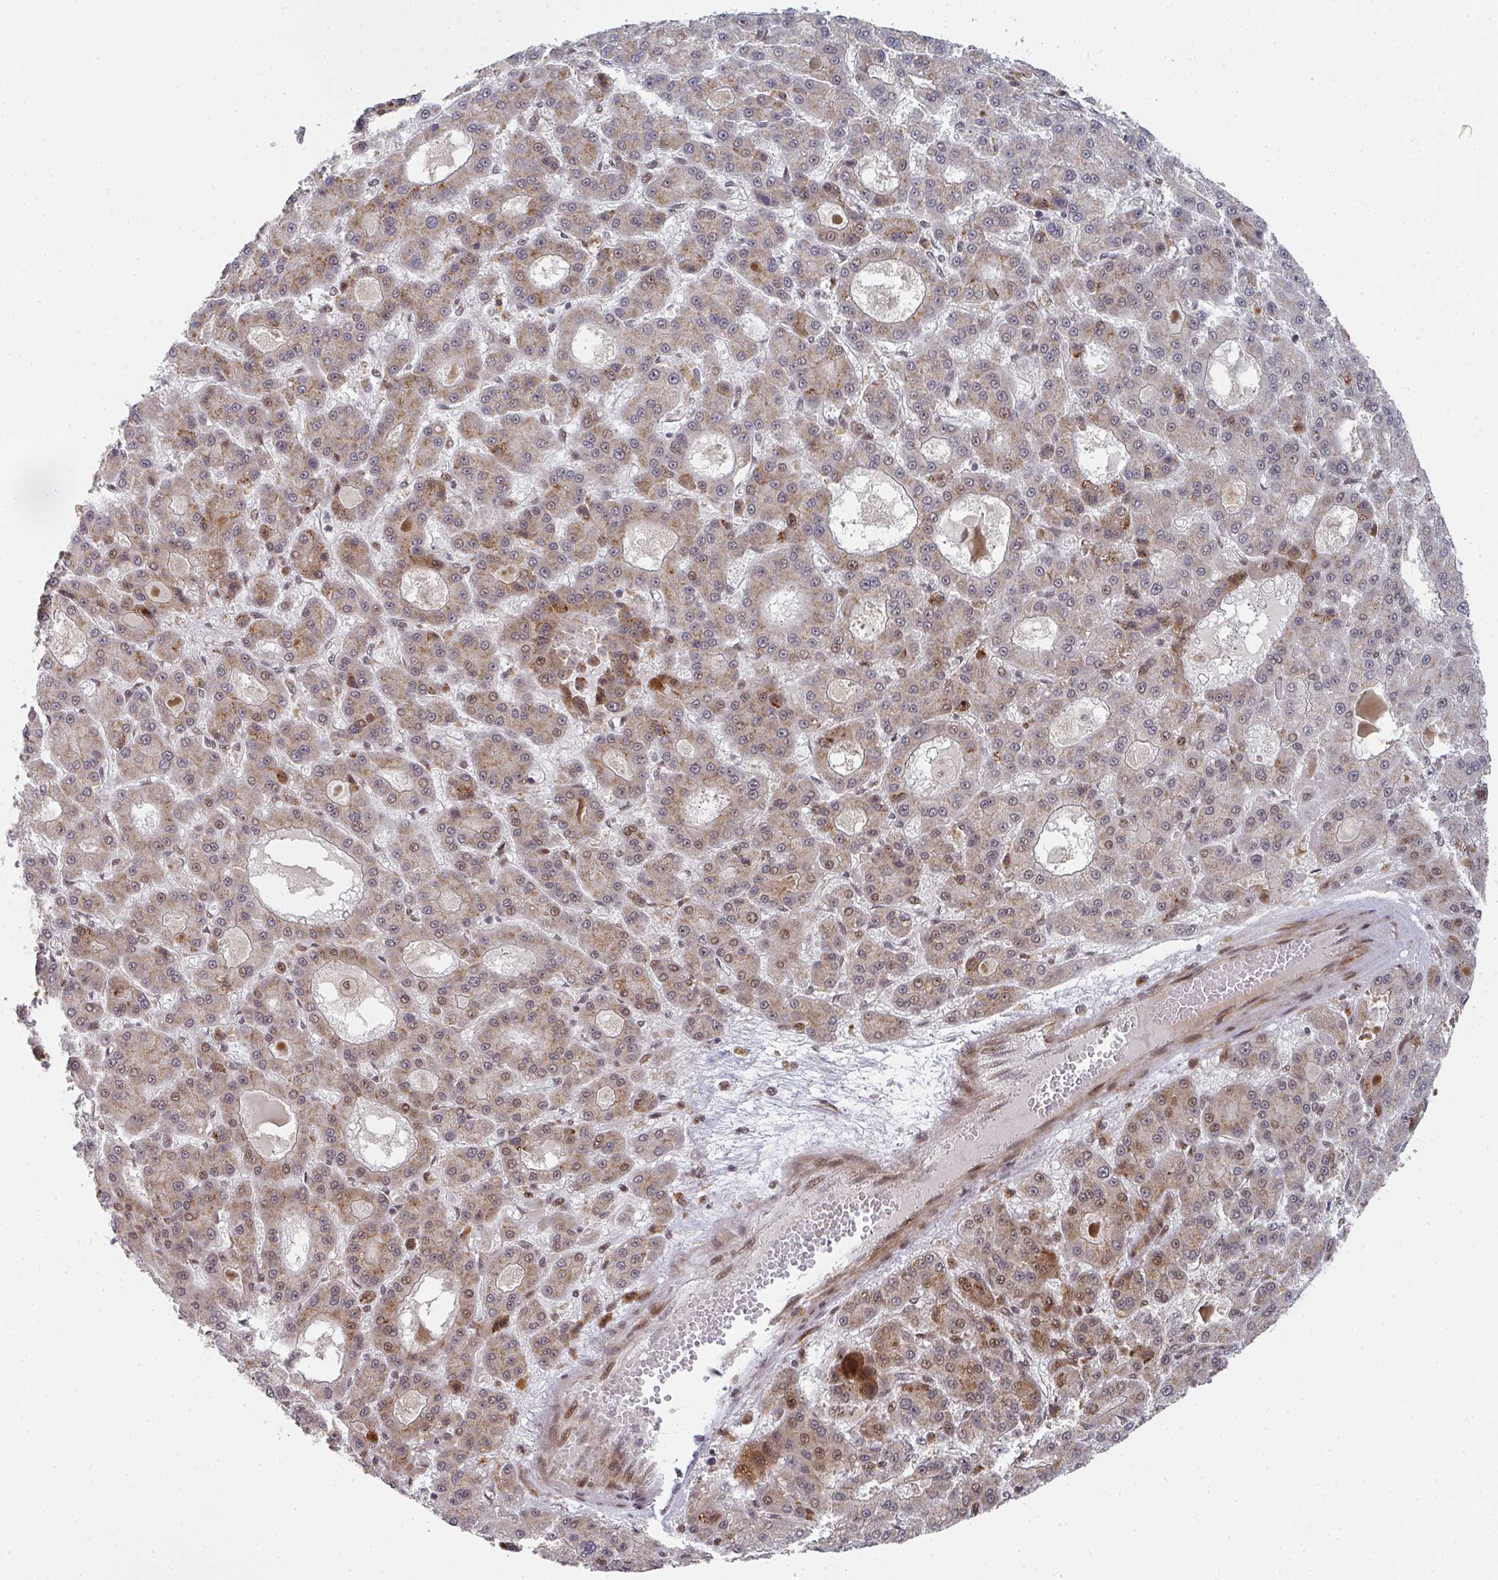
{"staining": {"intensity": "moderate", "quantity": ">75%", "location": "cytoplasmic/membranous,nuclear"}, "tissue": "liver cancer", "cell_type": "Tumor cells", "image_type": "cancer", "snomed": [{"axis": "morphology", "description": "Carcinoma, Hepatocellular, NOS"}, {"axis": "topography", "description": "Liver"}], "caption": "This histopathology image exhibits liver hepatocellular carcinoma stained with immunohistochemistry to label a protein in brown. The cytoplasmic/membranous and nuclear of tumor cells show moderate positivity for the protein. Nuclei are counter-stained blue.", "gene": "RBBP5", "patient": {"sex": "male", "age": 70}}